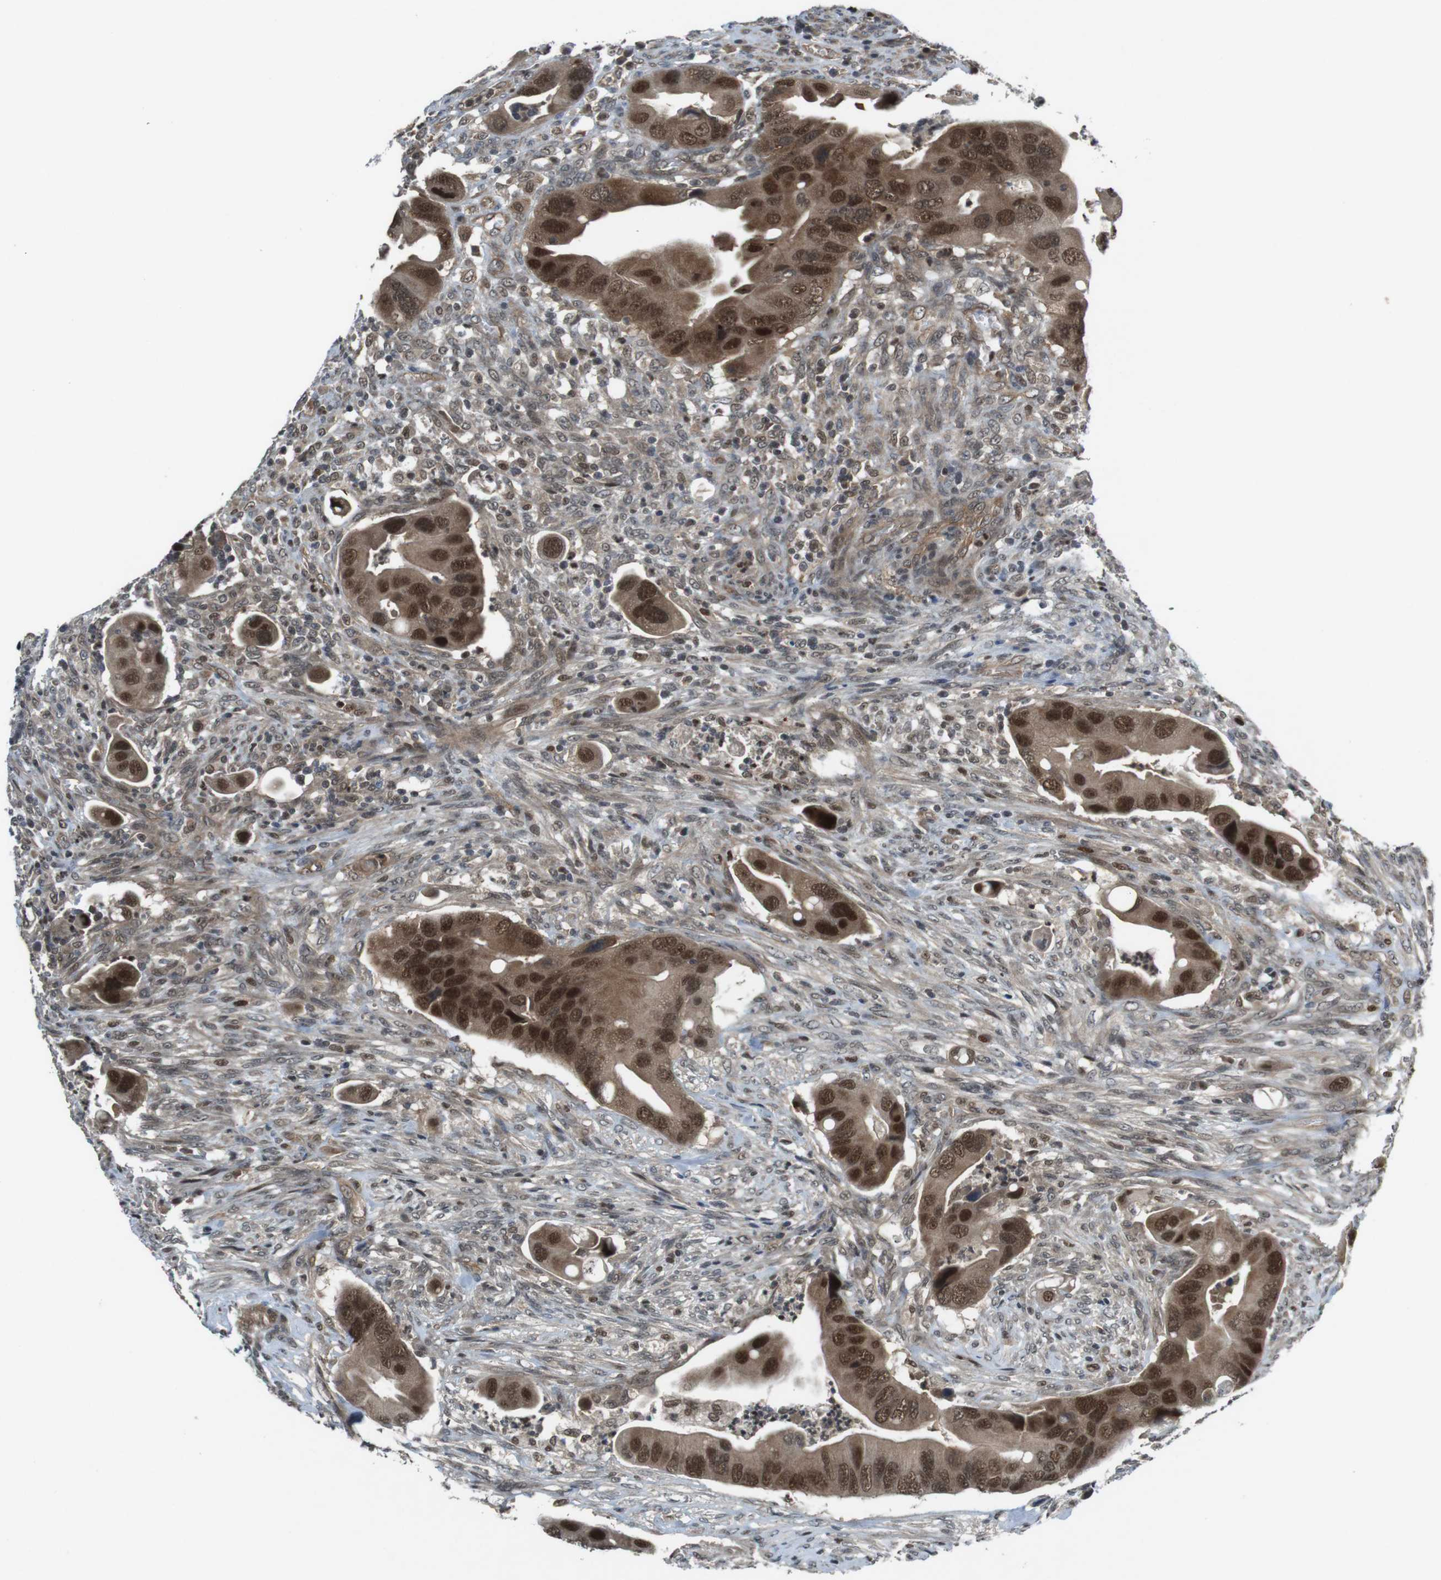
{"staining": {"intensity": "strong", "quantity": ">75%", "location": "cytoplasmic/membranous,nuclear"}, "tissue": "colorectal cancer", "cell_type": "Tumor cells", "image_type": "cancer", "snomed": [{"axis": "morphology", "description": "Adenocarcinoma, NOS"}, {"axis": "topography", "description": "Rectum"}], "caption": "A photomicrograph of human colorectal cancer stained for a protein exhibits strong cytoplasmic/membranous and nuclear brown staining in tumor cells.", "gene": "MAPKAPK5", "patient": {"sex": "female", "age": 57}}